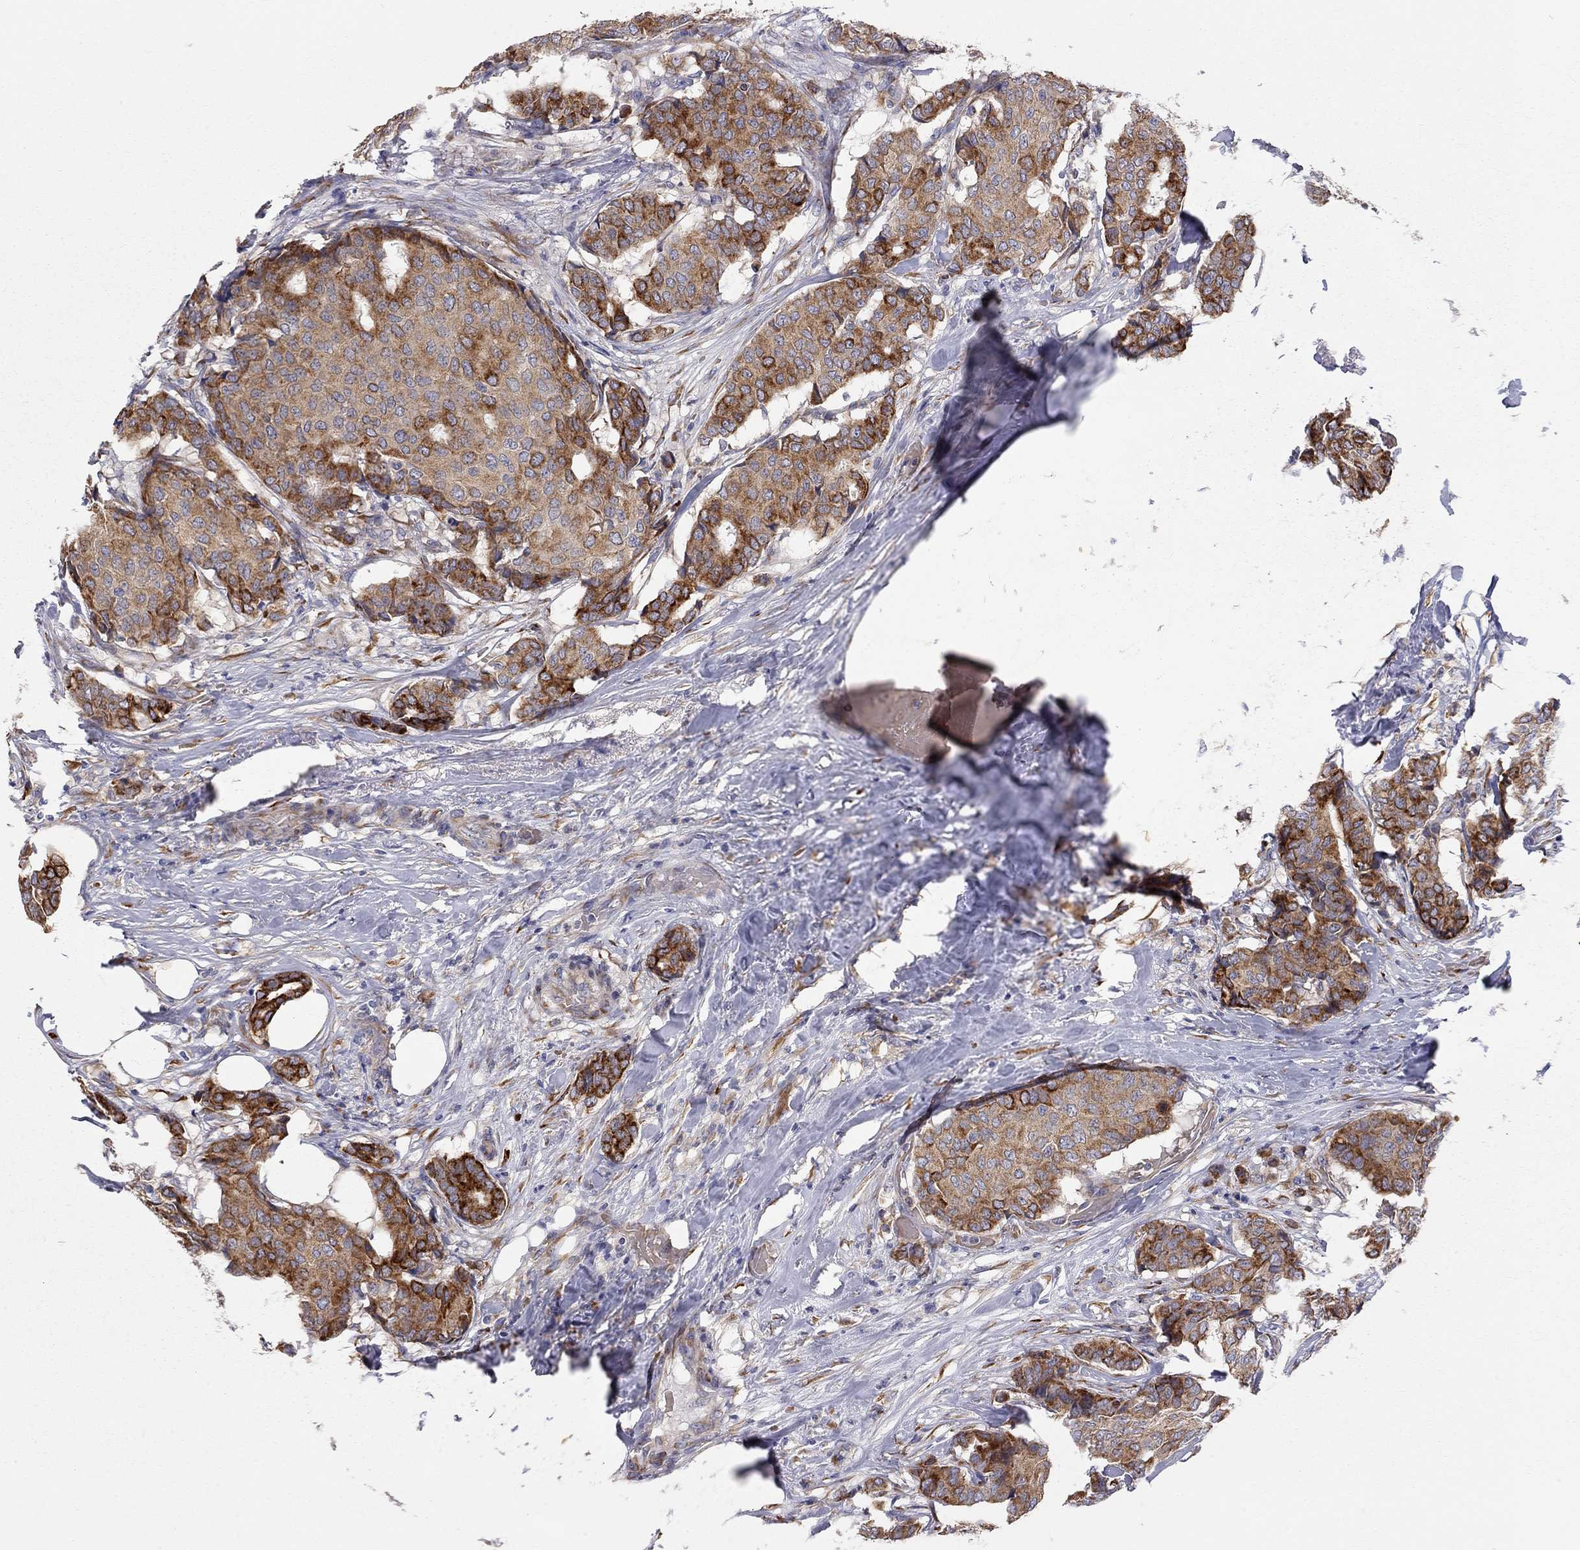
{"staining": {"intensity": "strong", "quantity": "25%-75%", "location": "cytoplasmic/membranous"}, "tissue": "breast cancer", "cell_type": "Tumor cells", "image_type": "cancer", "snomed": [{"axis": "morphology", "description": "Duct carcinoma"}, {"axis": "topography", "description": "Breast"}], "caption": "Tumor cells display high levels of strong cytoplasmic/membranous positivity in approximately 25%-75% of cells in breast cancer (invasive ductal carcinoma). (DAB (3,3'-diaminobenzidine) IHC with brightfield microscopy, high magnification).", "gene": "CASTOR1", "patient": {"sex": "female", "age": 75}}